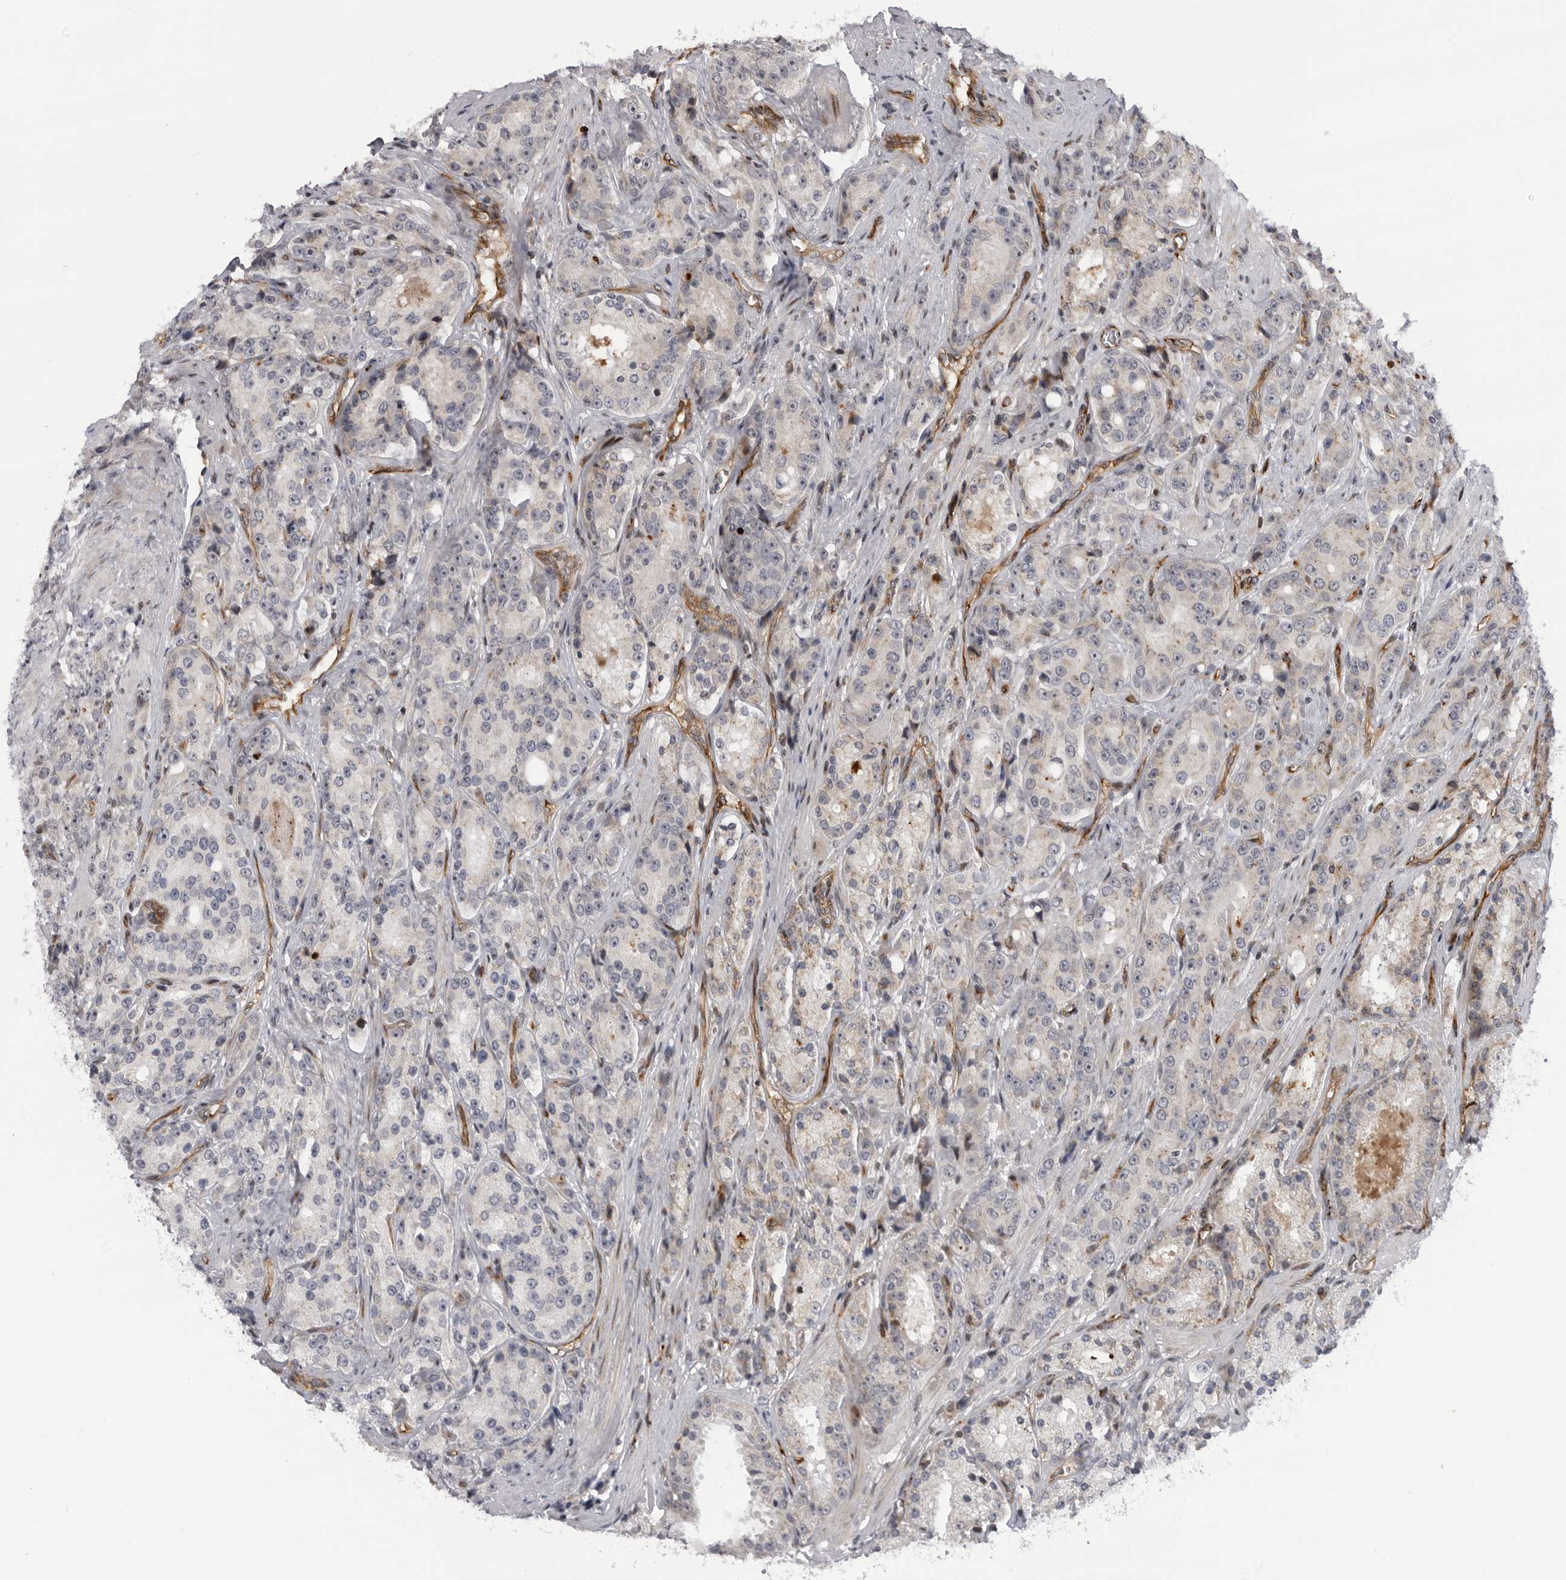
{"staining": {"intensity": "negative", "quantity": "none", "location": "none"}, "tissue": "prostate cancer", "cell_type": "Tumor cells", "image_type": "cancer", "snomed": [{"axis": "morphology", "description": "Adenocarcinoma, High grade"}, {"axis": "topography", "description": "Prostate"}], "caption": "Human high-grade adenocarcinoma (prostate) stained for a protein using IHC exhibits no expression in tumor cells.", "gene": "ABL1", "patient": {"sex": "male", "age": 60}}